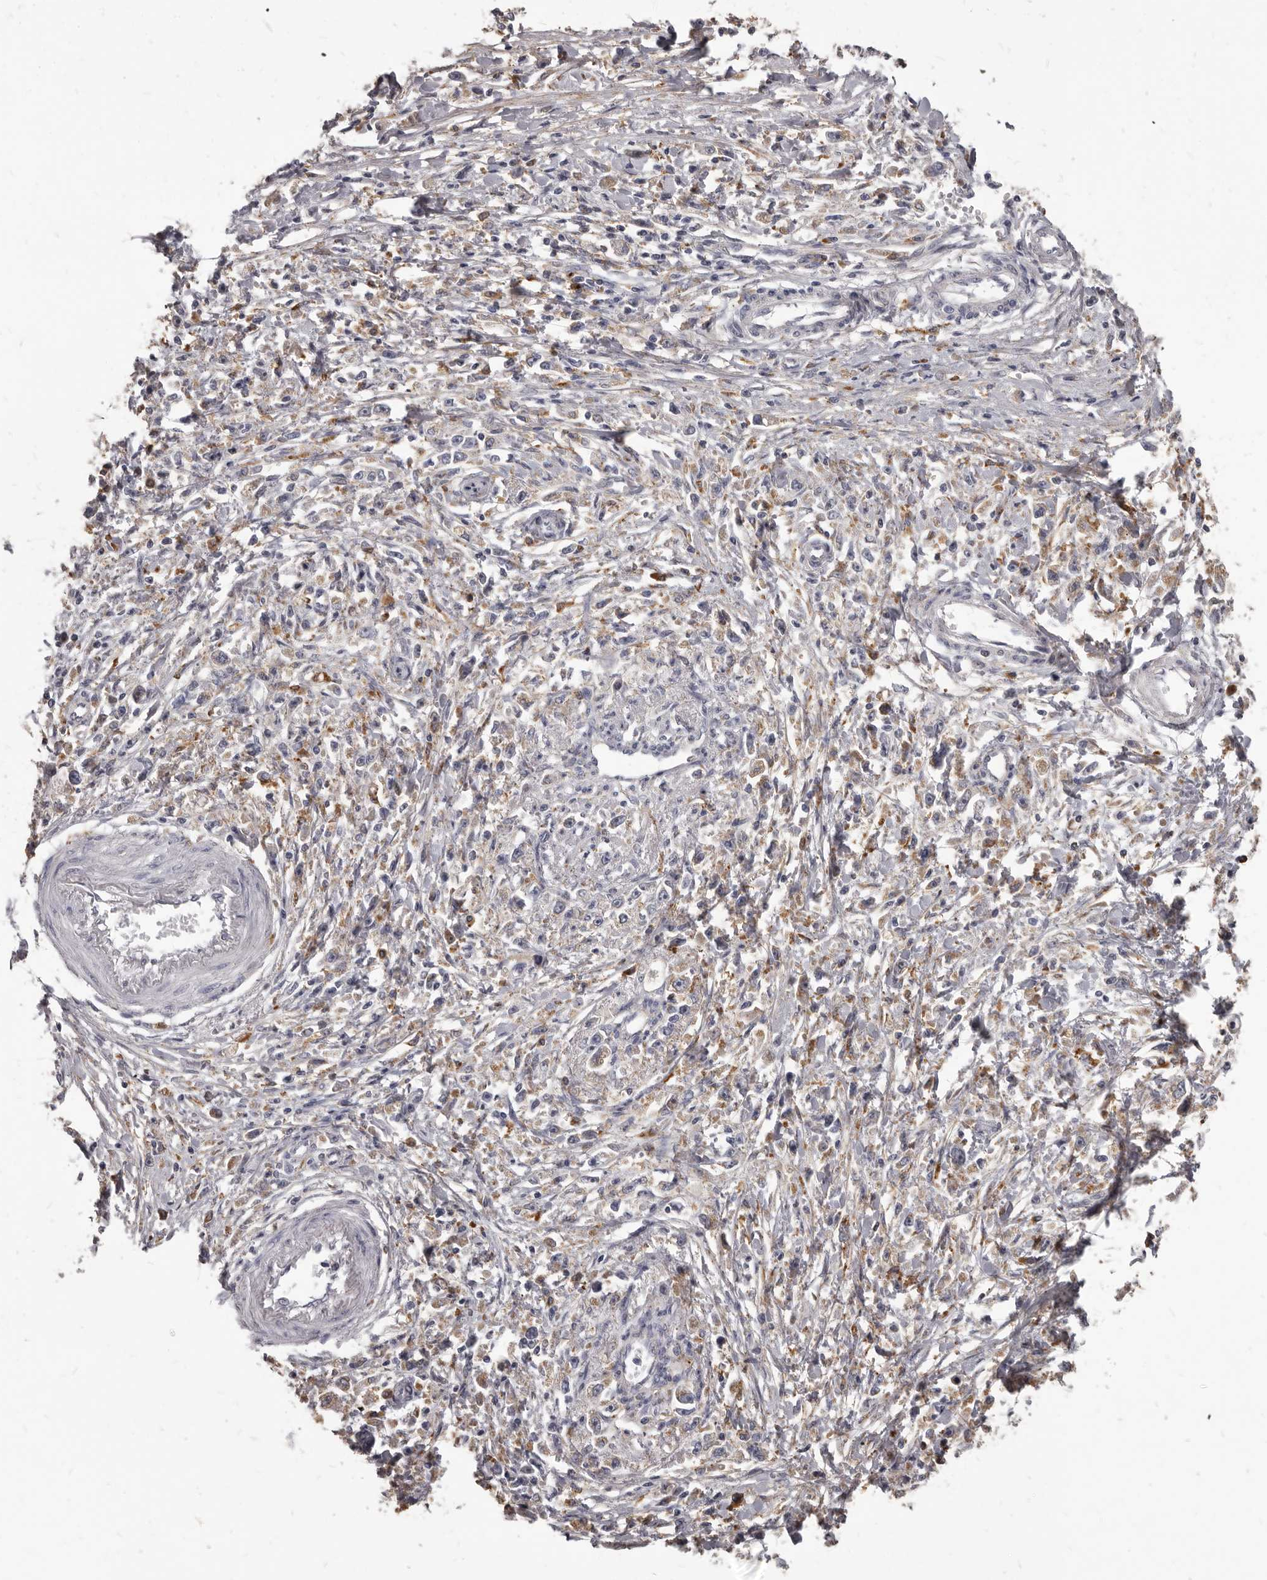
{"staining": {"intensity": "weak", "quantity": "<25%", "location": "cytoplasmic/membranous"}, "tissue": "stomach cancer", "cell_type": "Tumor cells", "image_type": "cancer", "snomed": [{"axis": "morphology", "description": "Adenocarcinoma, NOS"}, {"axis": "topography", "description": "Stomach"}], "caption": "Immunohistochemistry histopathology image of stomach adenocarcinoma stained for a protein (brown), which demonstrates no staining in tumor cells.", "gene": "PI4K2A", "patient": {"sex": "female", "age": 59}}